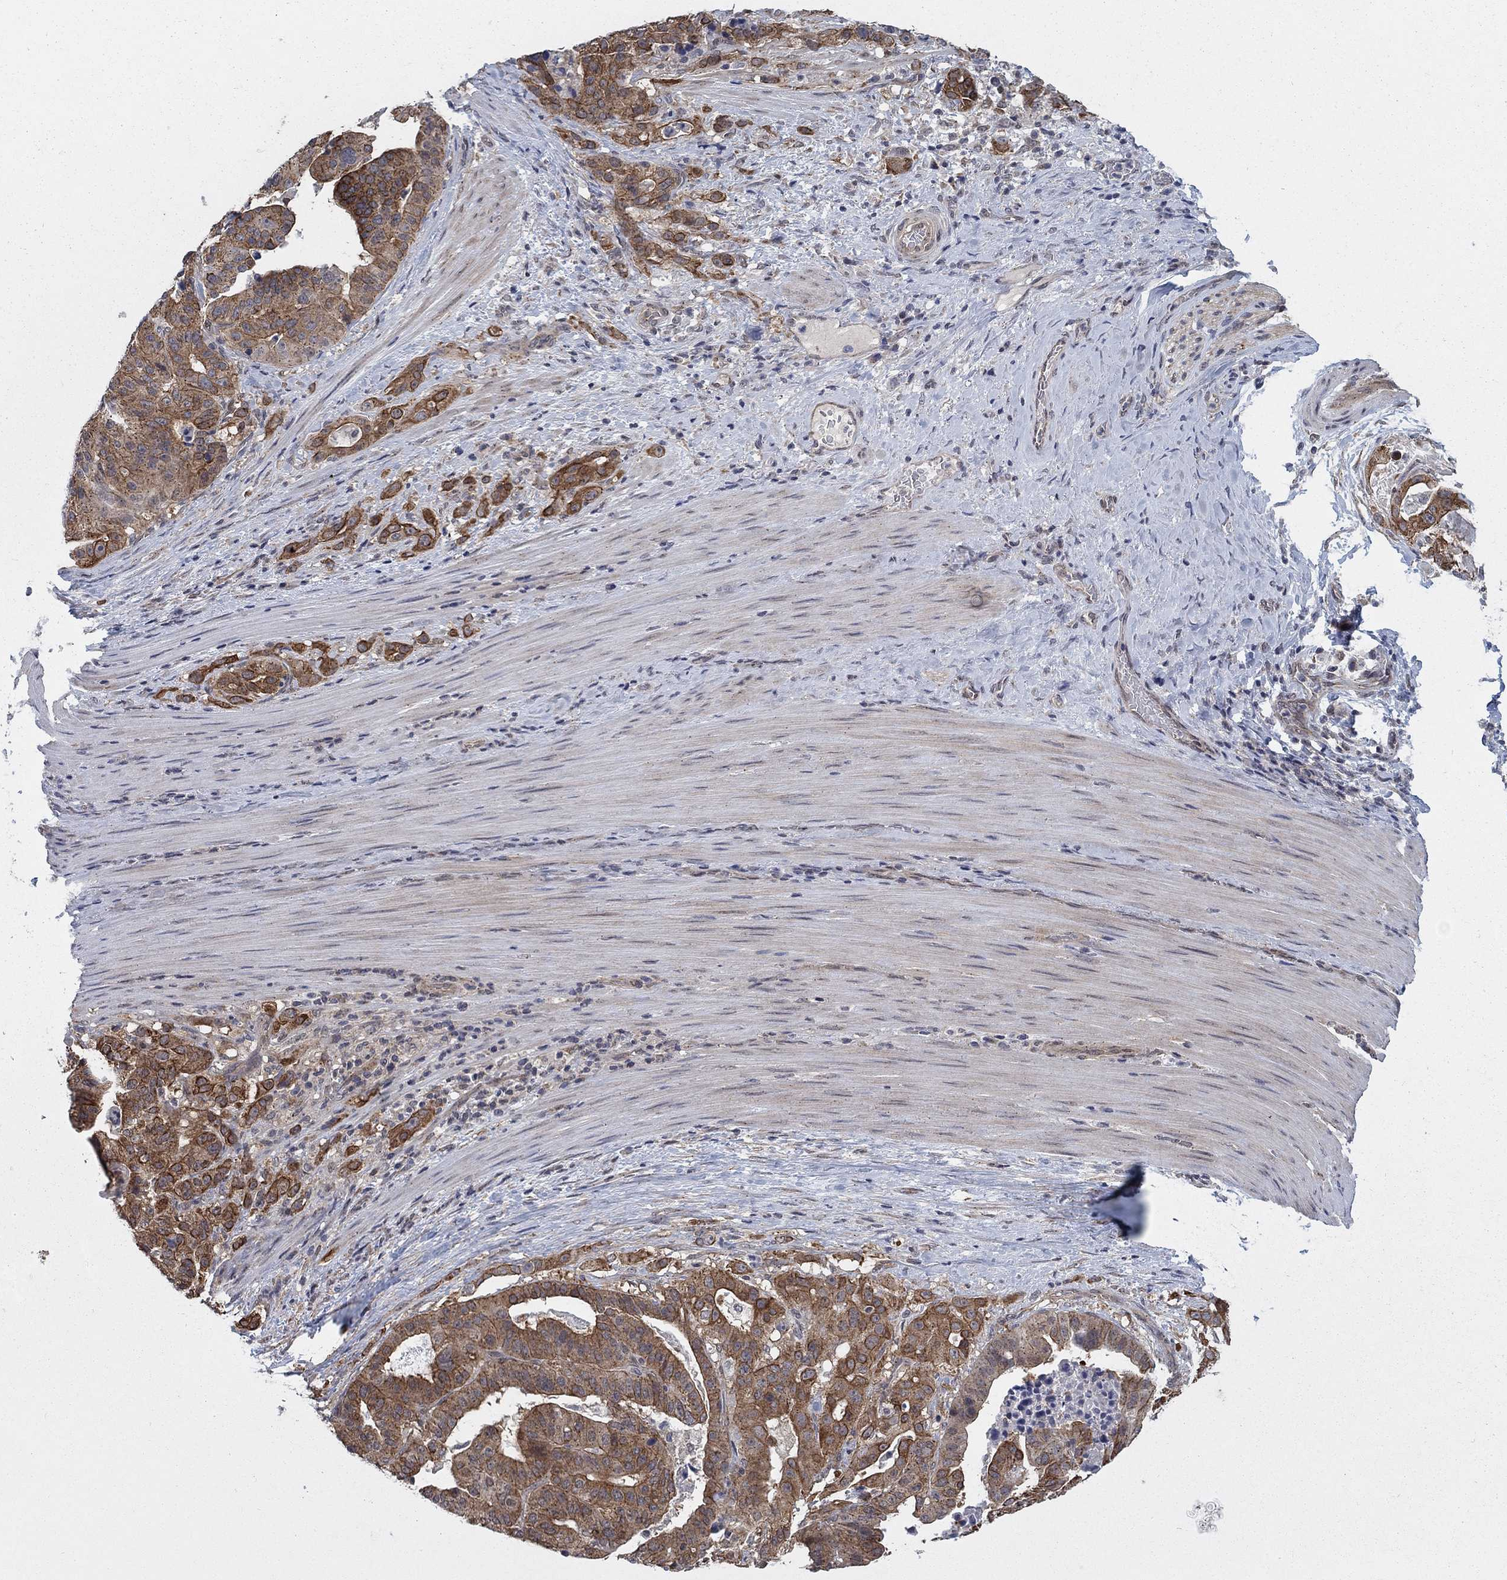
{"staining": {"intensity": "strong", "quantity": "25%-75%", "location": "cytoplasmic/membranous"}, "tissue": "stomach cancer", "cell_type": "Tumor cells", "image_type": "cancer", "snomed": [{"axis": "morphology", "description": "Adenocarcinoma, NOS"}, {"axis": "topography", "description": "Stomach"}], "caption": "Strong cytoplasmic/membranous expression for a protein is appreciated in about 25%-75% of tumor cells of stomach cancer (adenocarcinoma) using immunohistochemistry.", "gene": "SH3RF1", "patient": {"sex": "male", "age": 48}}